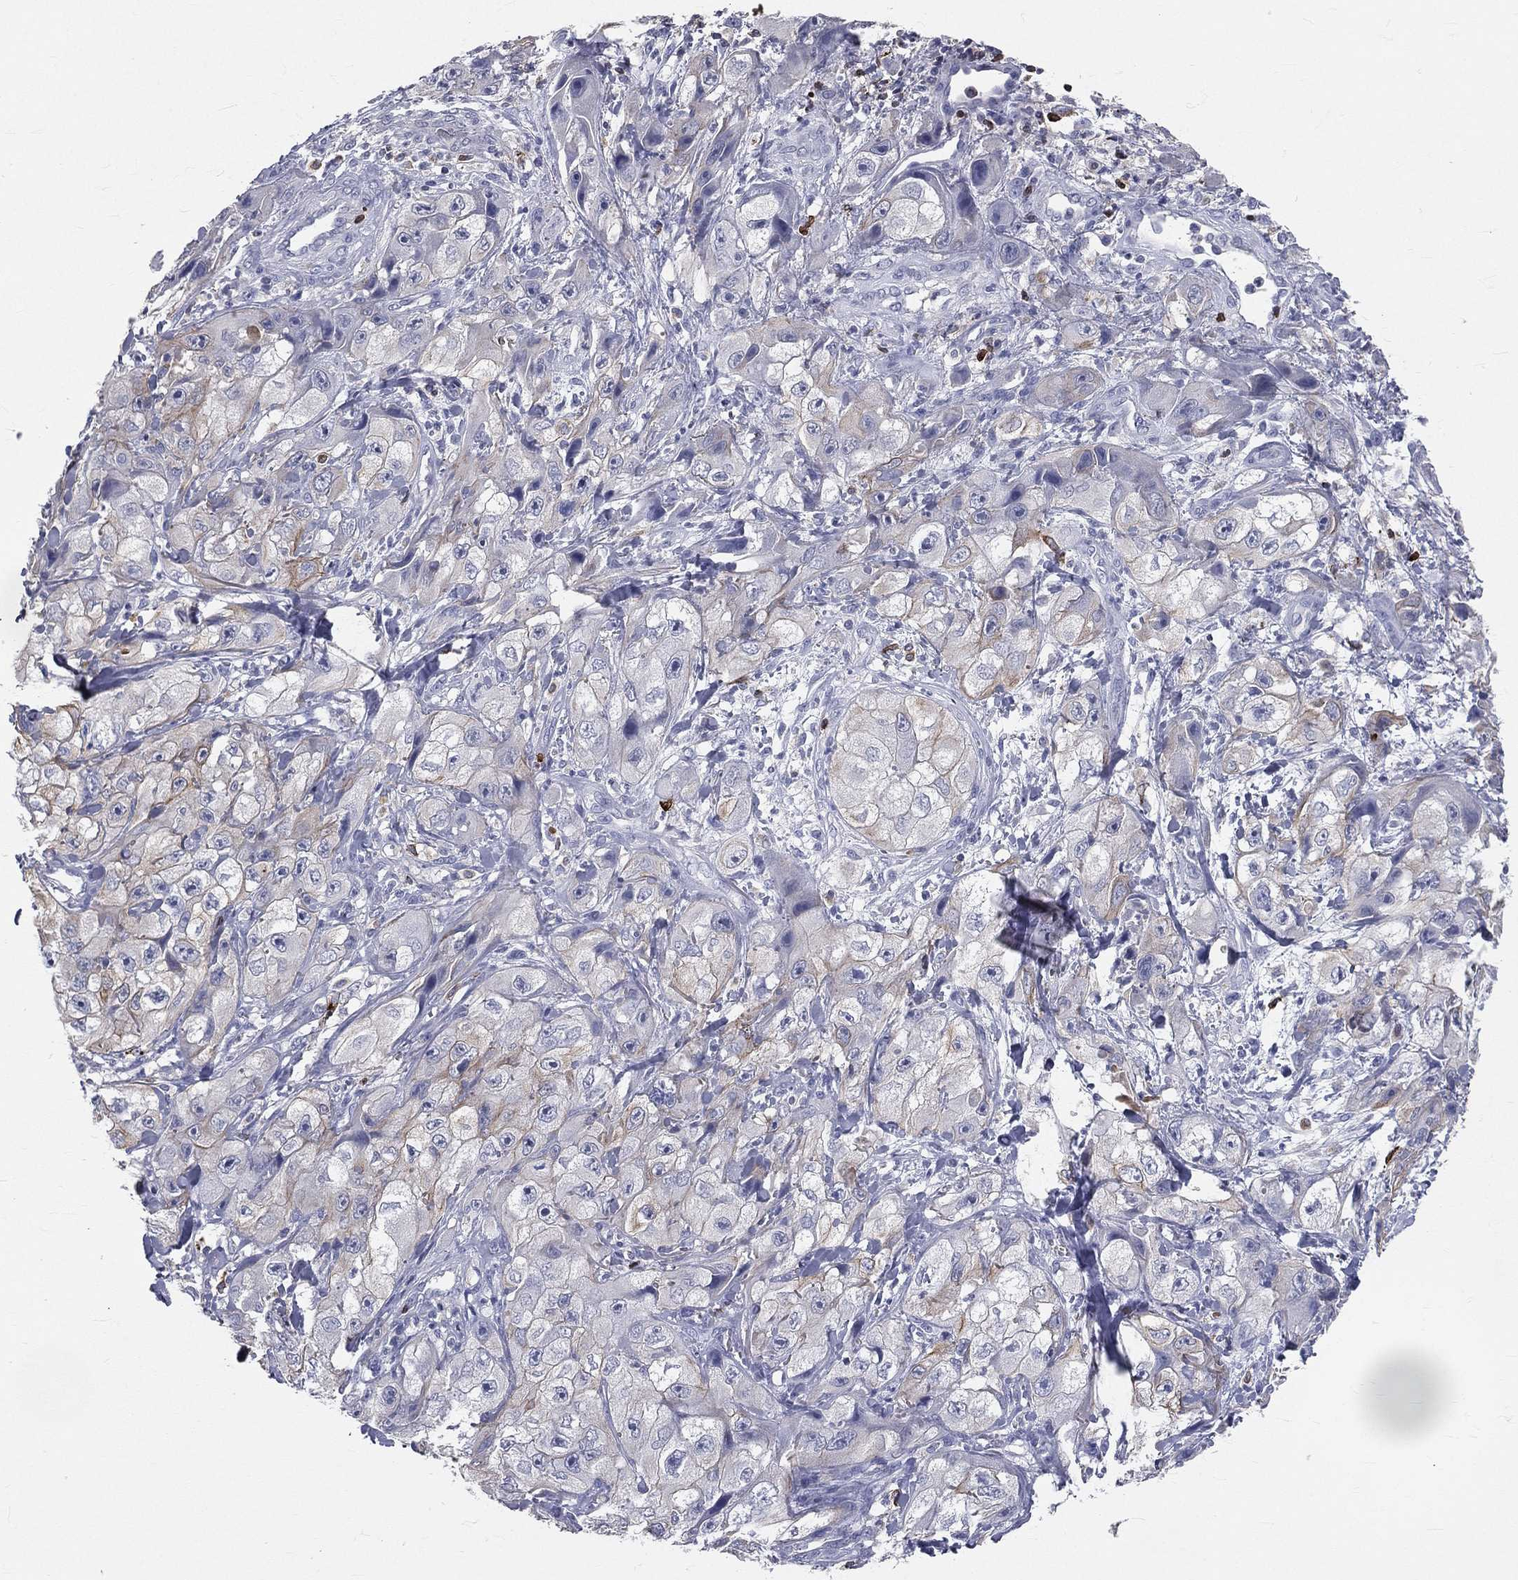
{"staining": {"intensity": "negative", "quantity": "none", "location": "none"}, "tissue": "skin cancer", "cell_type": "Tumor cells", "image_type": "cancer", "snomed": [{"axis": "morphology", "description": "Squamous cell carcinoma, NOS"}, {"axis": "topography", "description": "Skin"}, {"axis": "topography", "description": "Subcutis"}], "caption": "Squamous cell carcinoma (skin) was stained to show a protein in brown. There is no significant expression in tumor cells. Nuclei are stained in blue.", "gene": "CTSW", "patient": {"sex": "male", "age": 73}}